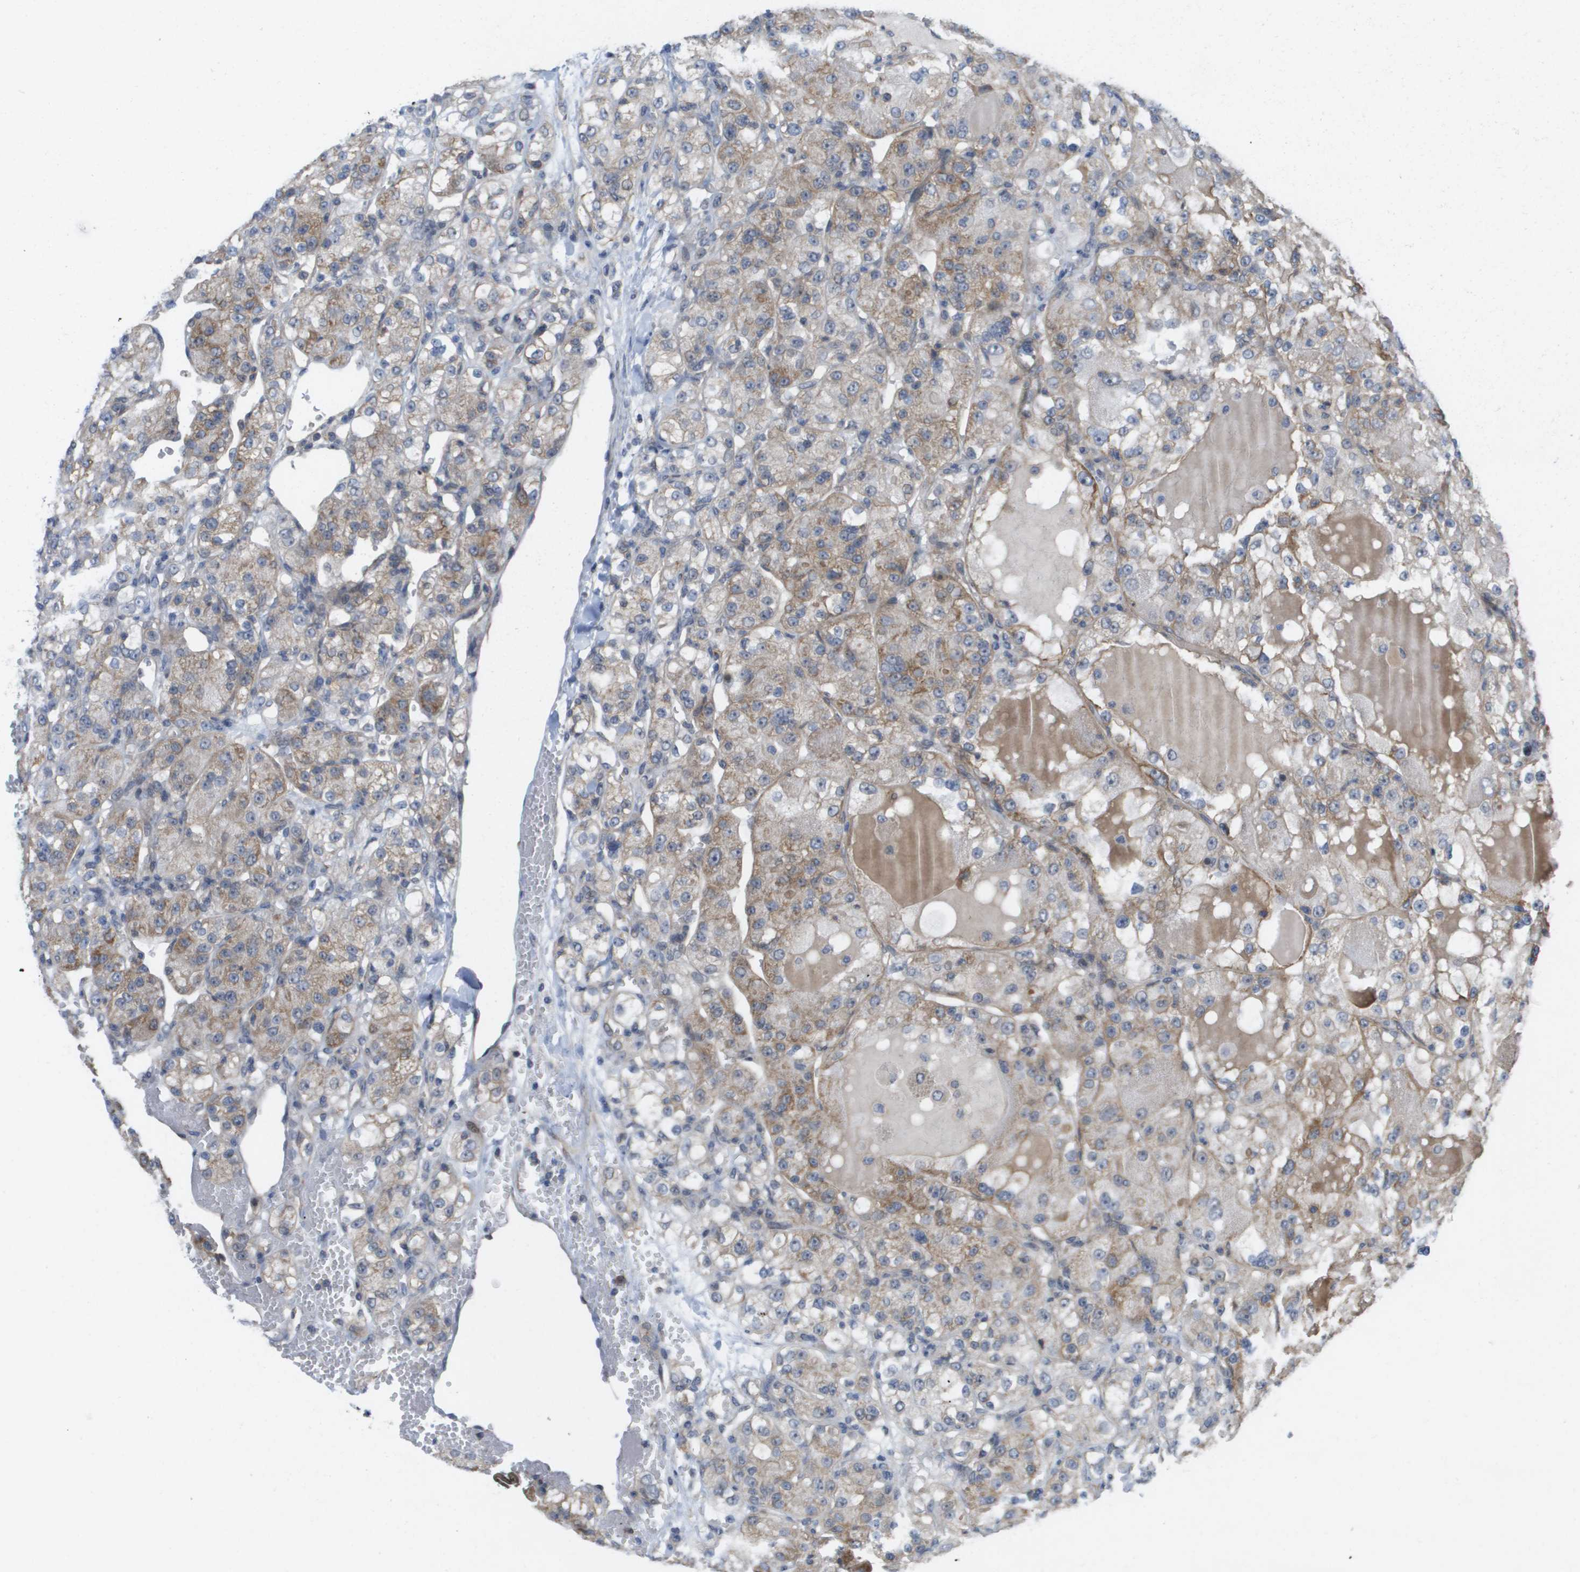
{"staining": {"intensity": "moderate", "quantity": "25%-75%", "location": "cytoplasmic/membranous"}, "tissue": "renal cancer", "cell_type": "Tumor cells", "image_type": "cancer", "snomed": [{"axis": "morphology", "description": "Normal tissue, NOS"}, {"axis": "morphology", "description": "Adenocarcinoma, NOS"}, {"axis": "topography", "description": "Kidney"}], "caption": "There is medium levels of moderate cytoplasmic/membranous expression in tumor cells of renal cancer, as demonstrated by immunohistochemical staining (brown color).", "gene": "MTARC2", "patient": {"sex": "male", "age": 61}}